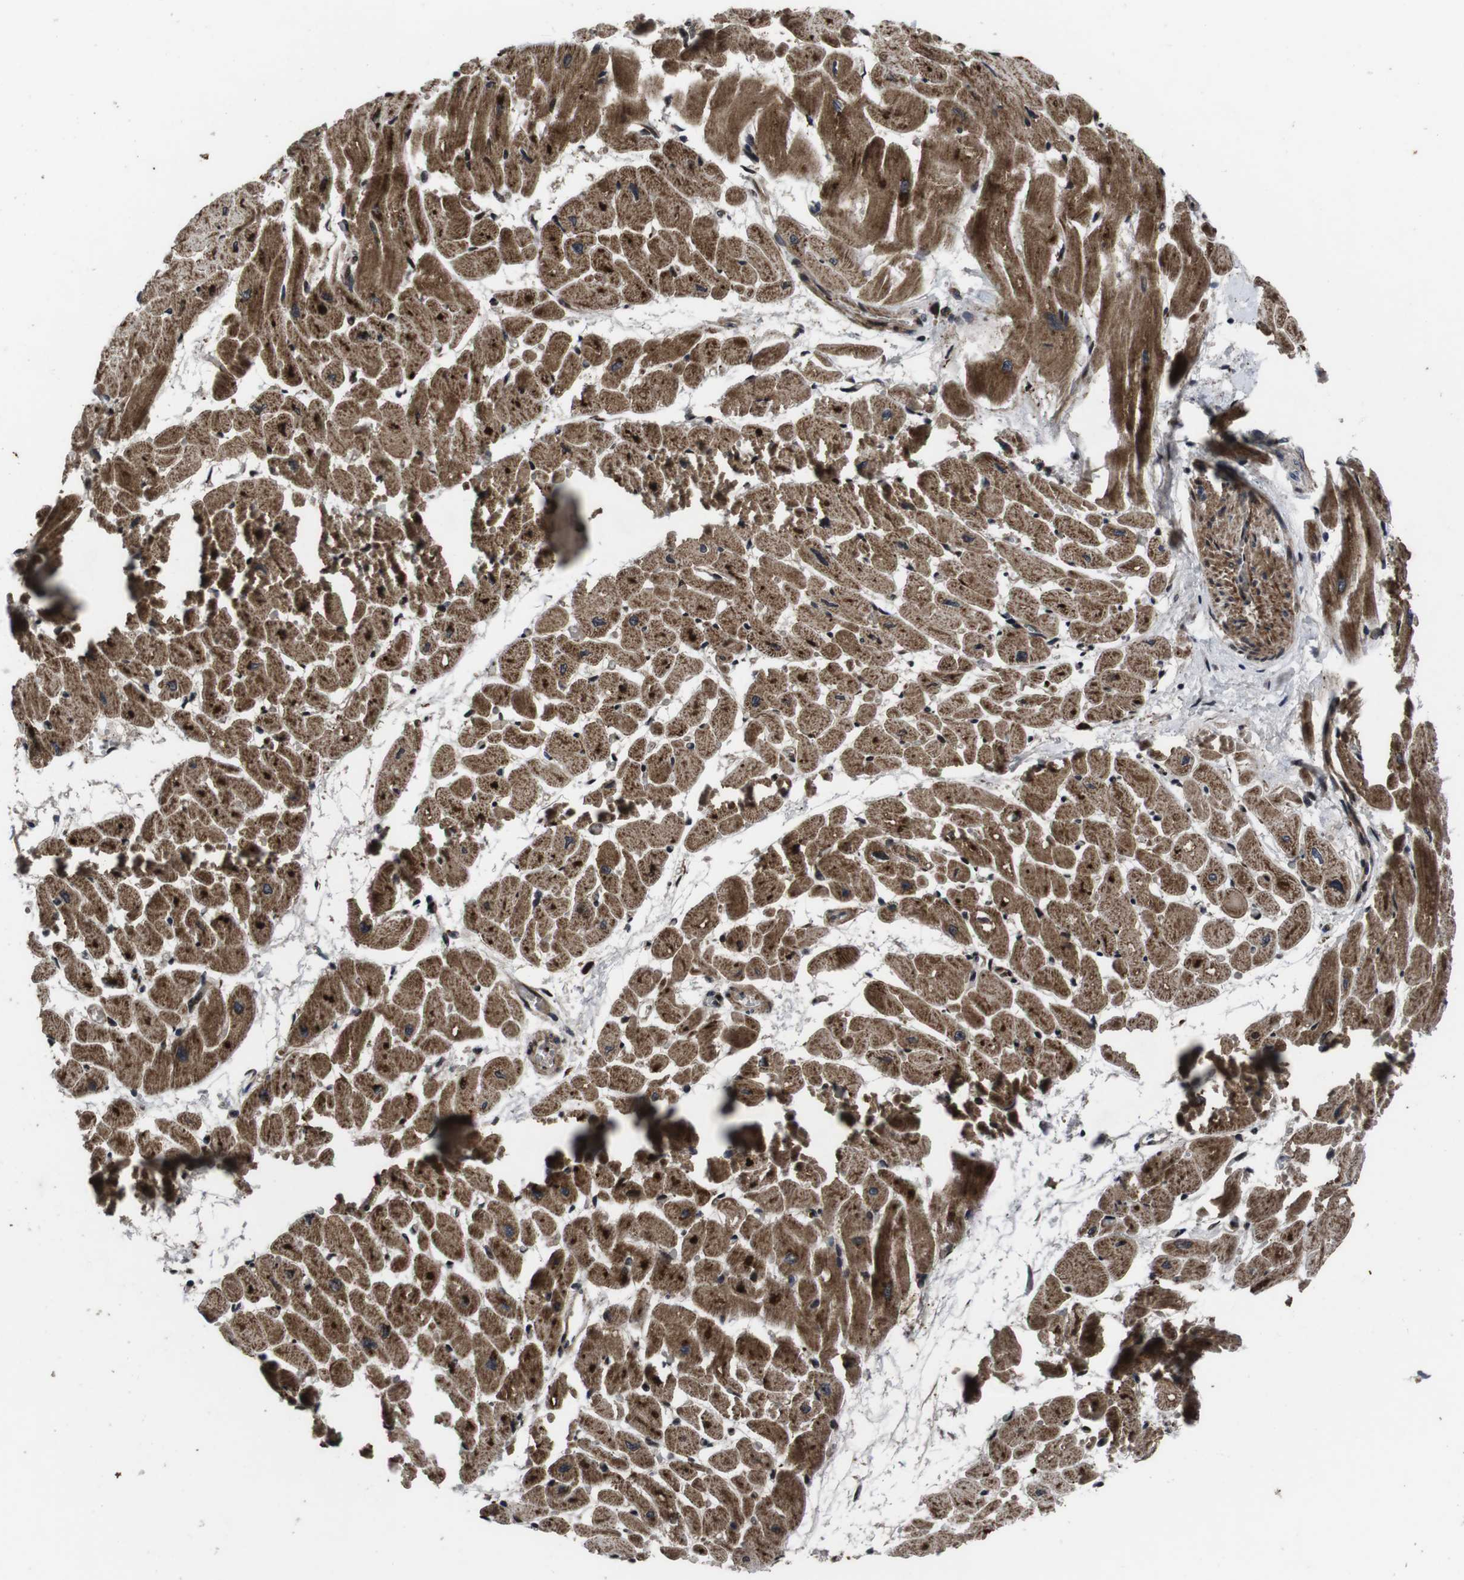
{"staining": {"intensity": "strong", "quantity": ">75%", "location": "cytoplasmic/membranous"}, "tissue": "heart muscle", "cell_type": "Cardiomyocytes", "image_type": "normal", "snomed": [{"axis": "morphology", "description": "Normal tissue, NOS"}, {"axis": "topography", "description": "Heart"}], "caption": "A high-resolution photomicrograph shows immunohistochemistry (IHC) staining of unremarkable heart muscle, which reveals strong cytoplasmic/membranous staining in about >75% of cardiomyocytes.", "gene": "SMYD3", "patient": {"sex": "male", "age": 45}}